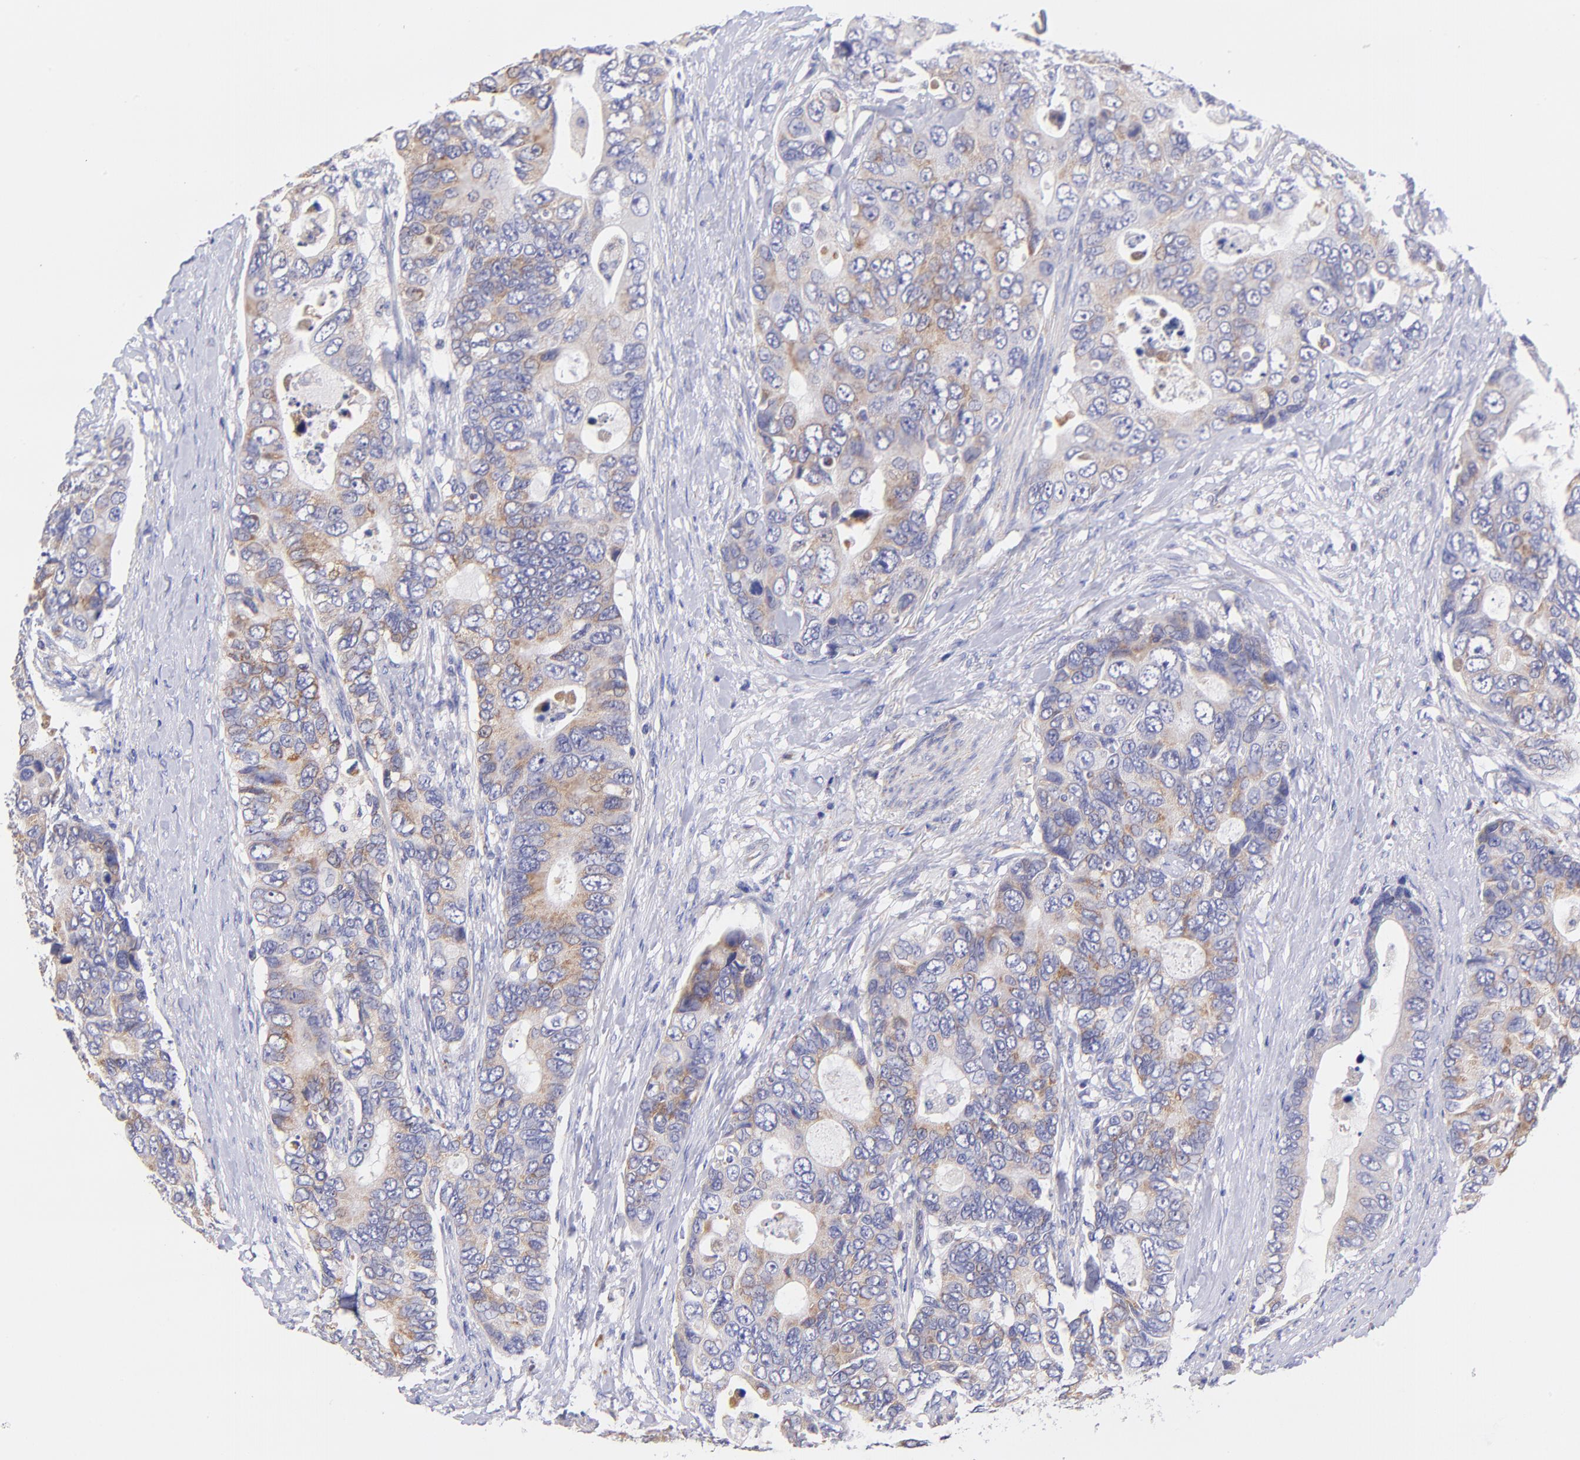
{"staining": {"intensity": "moderate", "quantity": ">75%", "location": "cytoplasmic/membranous"}, "tissue": "colorectal cancer", "cell_type": "Tumor cells", "image_type": "cancer", "snomed": [{"axis": "morphology", "description": "Adenocarcinoma, NOS"}, {"axis": "topography", "description": "Rectum"}], "caption": "Colorectal cancer was stained to show a protein in brown. There is medium levels of moderate cytoplasmic/membranous expression in approximately >75% of tumor cells. Using DAB (brown) and hematoxylin (blue) stains, captured at high magnification using brightfield microscopy.", "gene": "NDUFB7", "patient": {"sex": "female", "age": 67}}